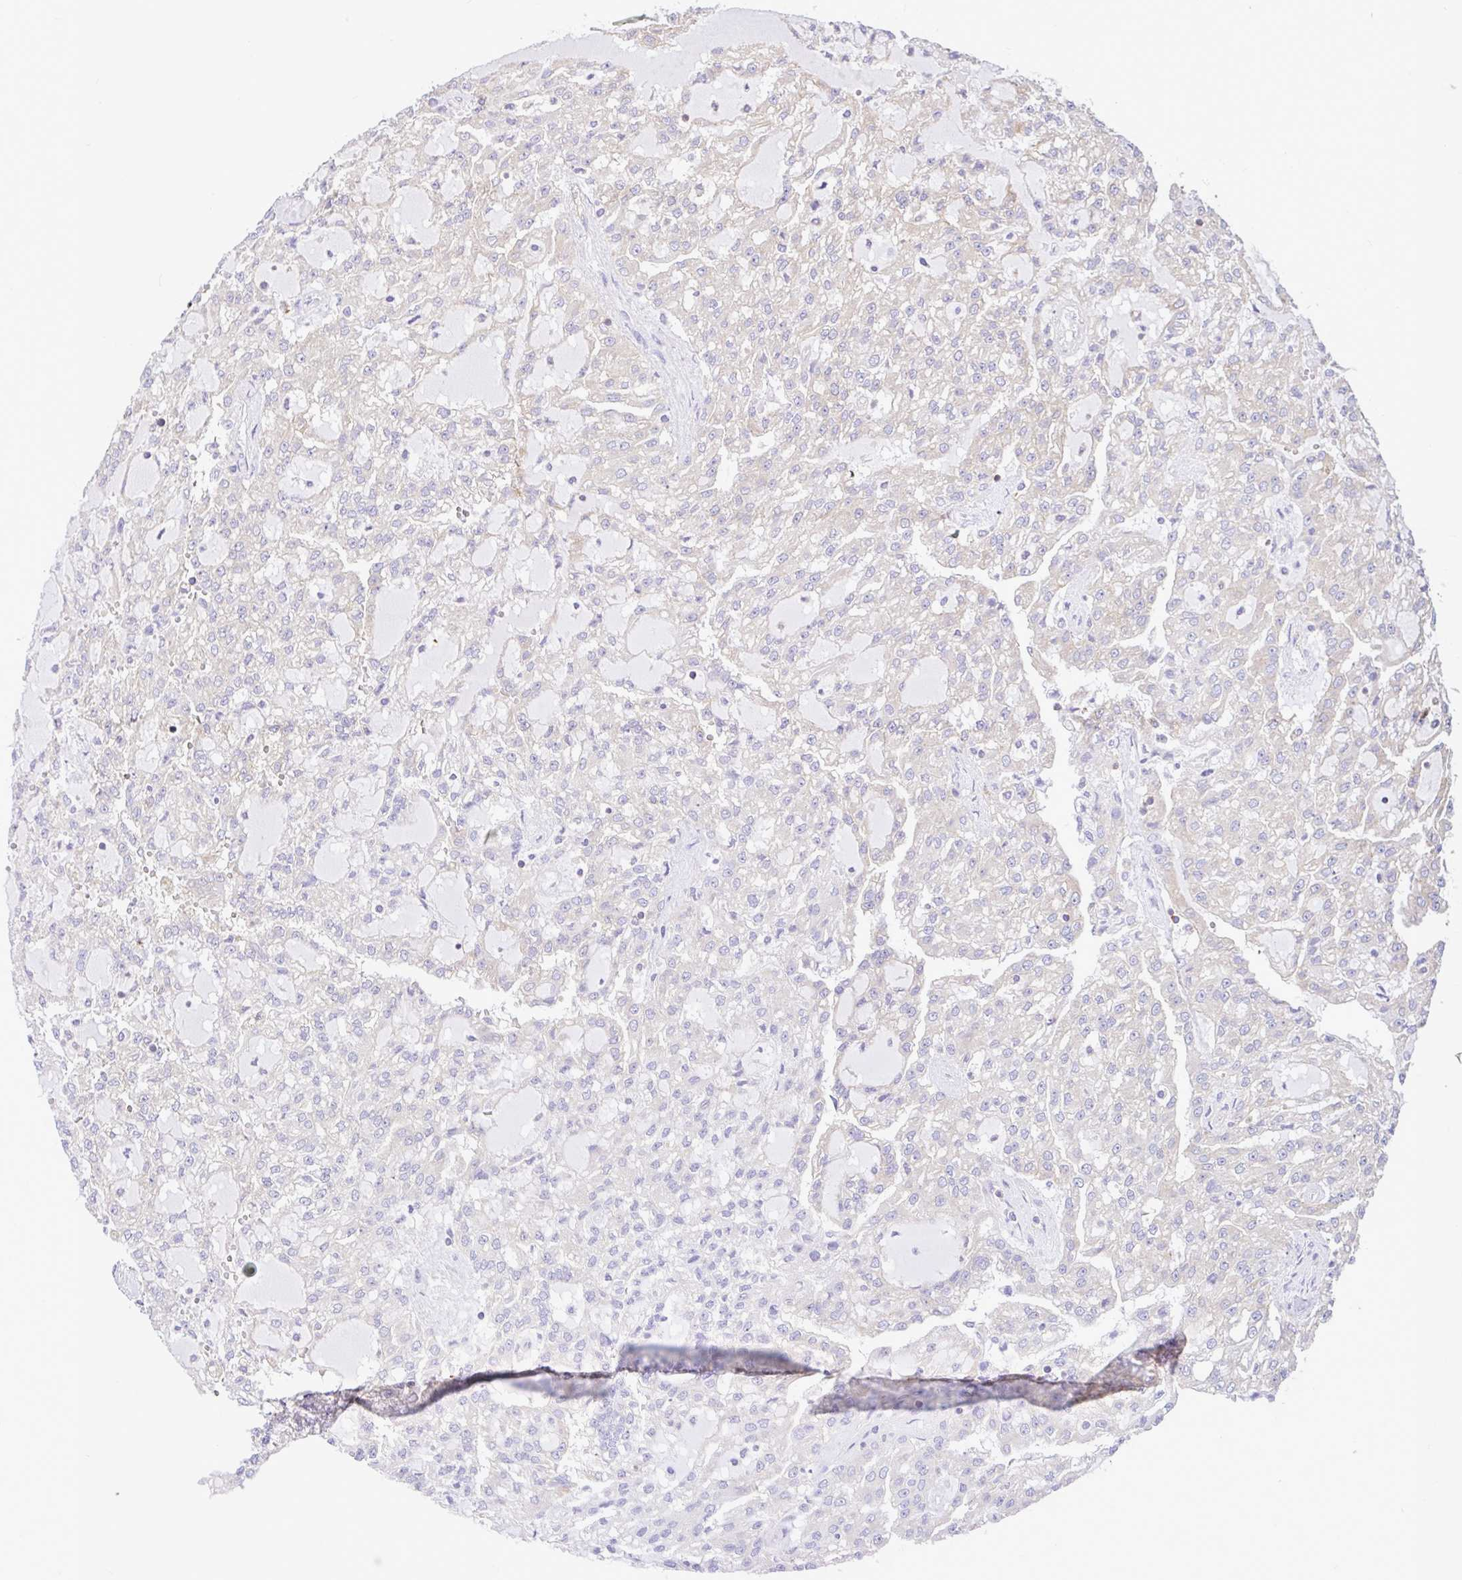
{"staining": {"intensity": "negative", "quantity": "none", "location": "none"}, "tissue": "renal cancer", "cell_type": "Tumor cells", "image_type": "cancer", "snomed": [{"axis": "morphology", "description": "Adenocarcinoma, NOS"}, {"axis": "topography", "description": "Kidney"}], "caption": "DAB (3,3'-diaminobenzidine) immunohistochemical staining of human adenocarcinoma (renal) reveals no significant expression in tumor cells.", "gene": "GFPT2", "patient": {"sex": "male", "age": 63}}